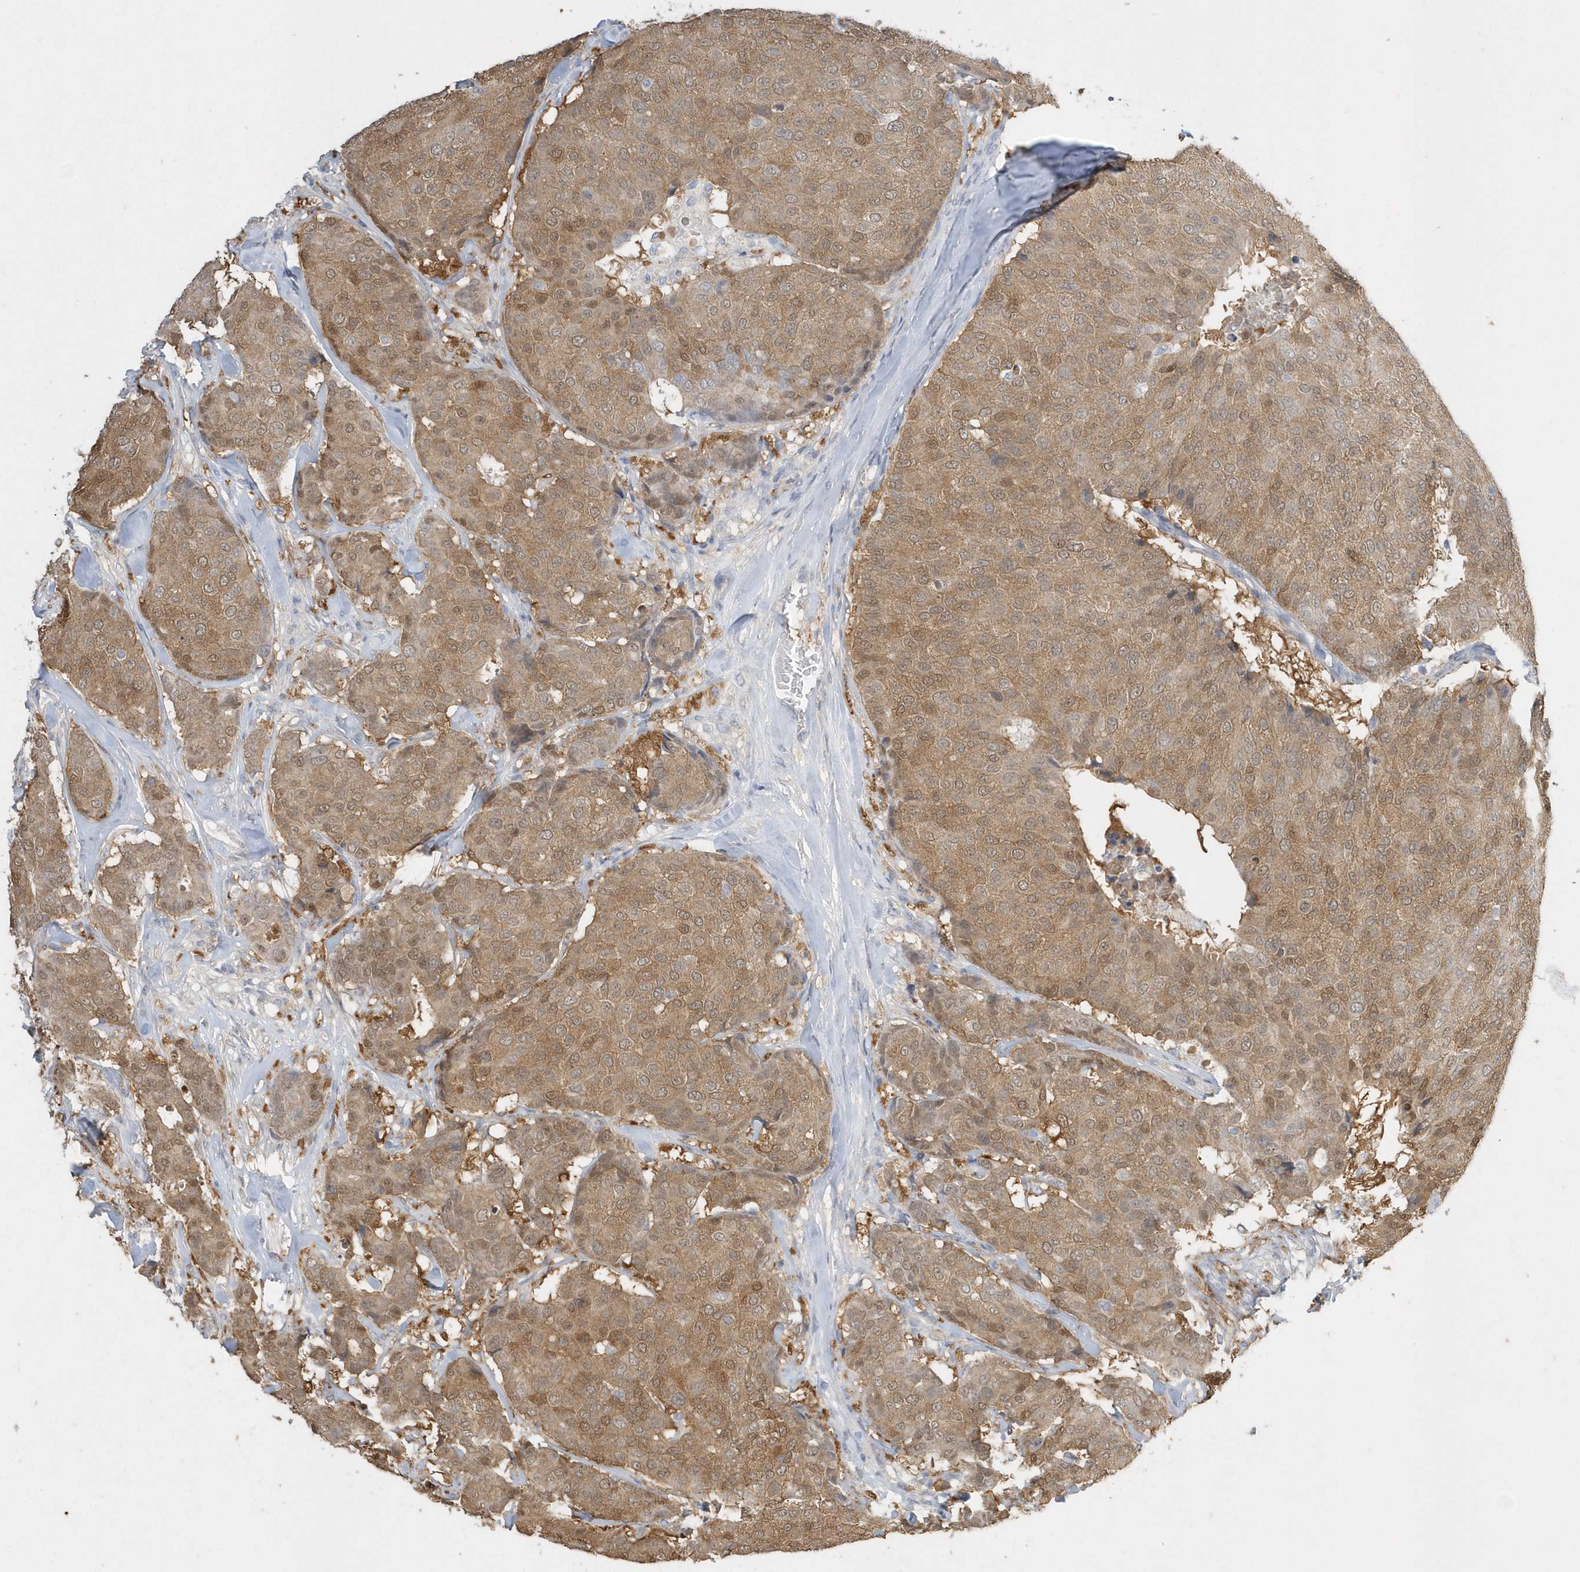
{"staining": {"intensity": "moderate", "quantity": ">75%", "location": "cytoplasmic/membranous,nuclear"}, "tissue": "breast cancer", "cell_type": "Tumor cells", "image_type": "cancer", "snomed": [{"axis": "morphology", "description": "Duct carcinoma"}, {"axis": "topography", "description": "Breast"}], "caption": "Immunohistochemical staining of breast infiltrating ductal carcinoma exhibits moderate cytoplasmic/membranous and nuclear protein positivity in about >75% of tumor cells.", "gene": "AKR7A2", "patient": {"sex": "female", "age": 75}}